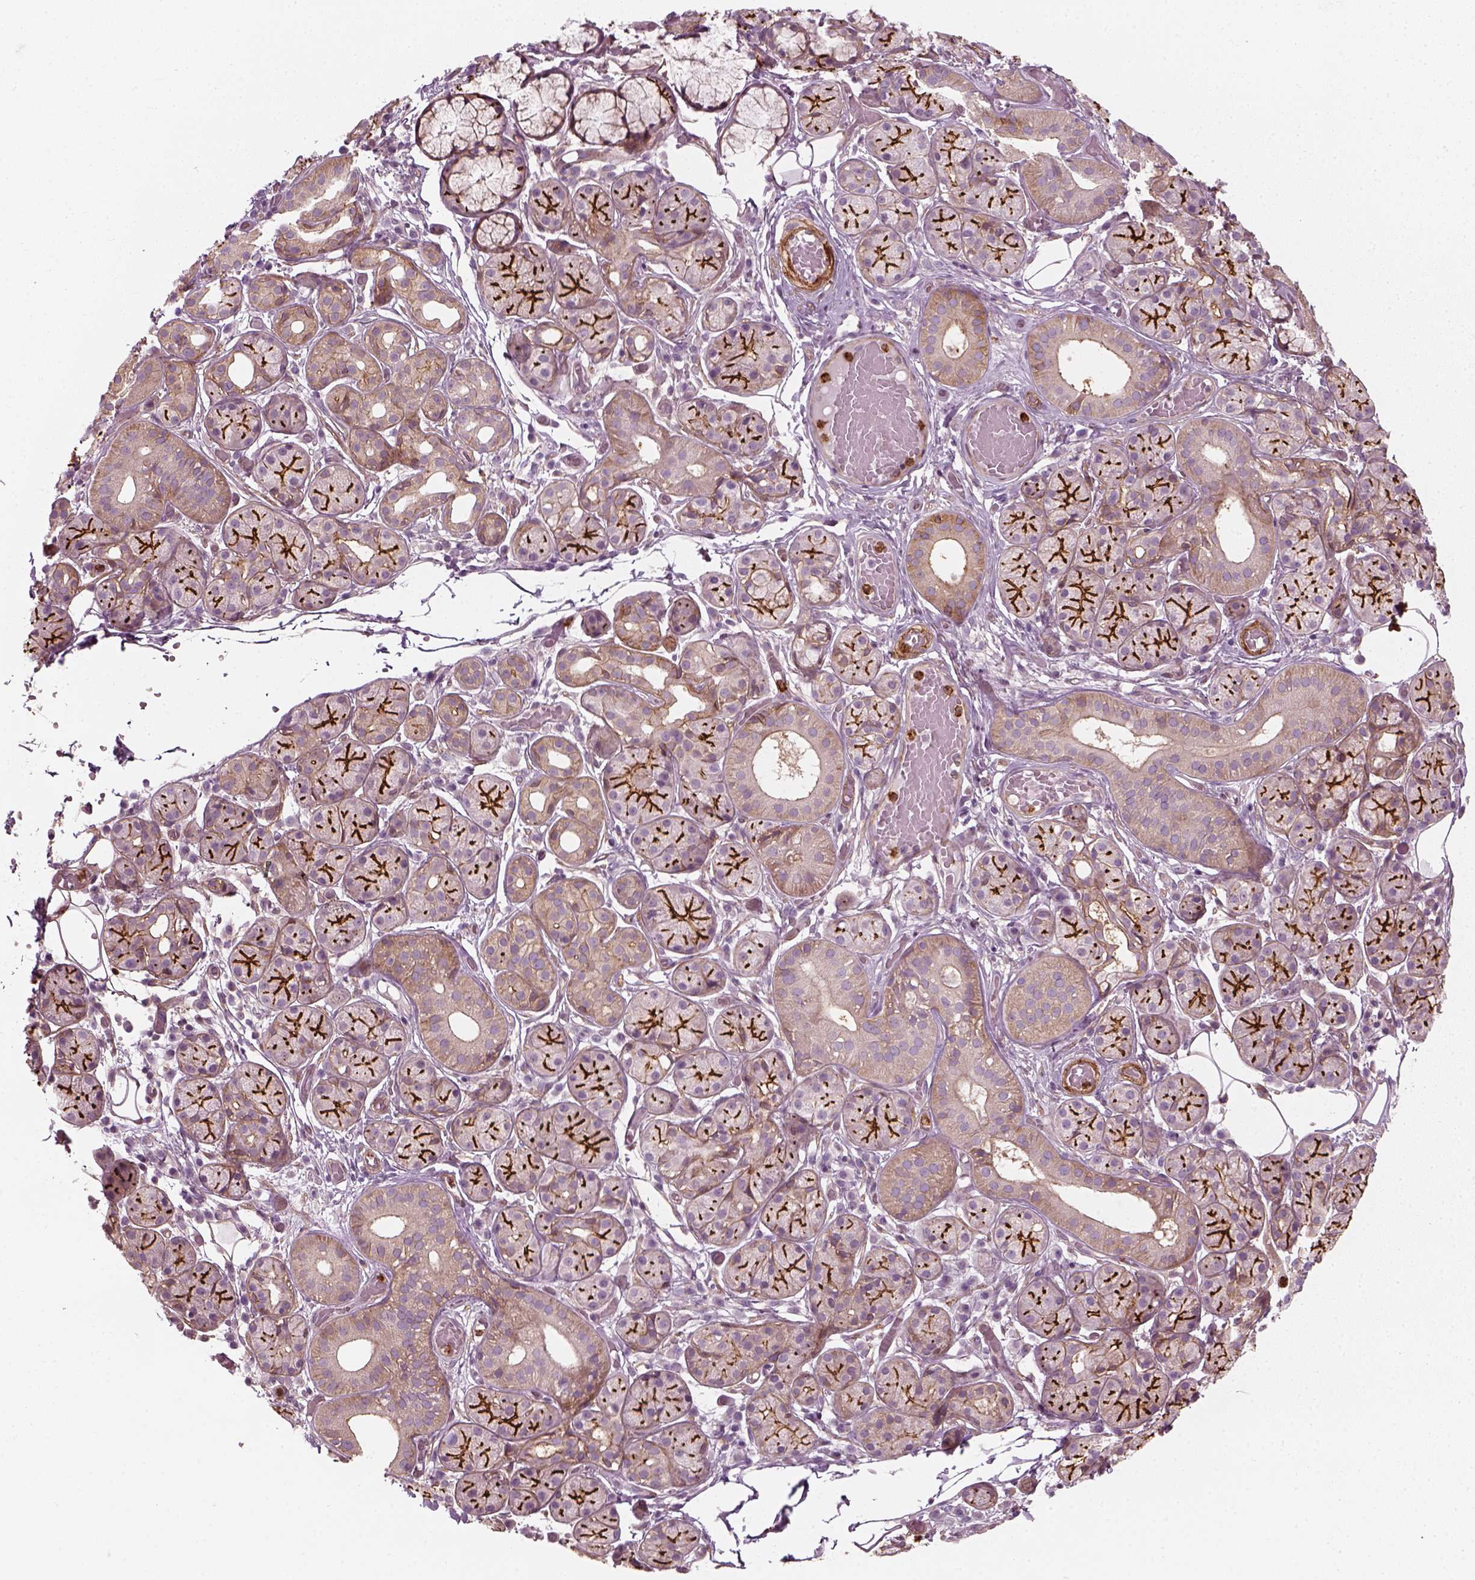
{"staining": {"intensity": "strong", "quantity": "25%-75%", "location": "cytoplasmic/membranous"}, "tissue": "salivary gland", "cell_type": "Glandular cells", "image_type": "normal", "snomed": [{"axis": "morphology", "description": "Normal tissue, NOS"}, {"axis": "topography", "description": "Salivary gland"}, {"axis": "topography", "description": "Peripheral nerve tissue"}], "caption": "Strong cytoplasmic/membranous expression for a protein is appreciated in about 25%-75% of glandular cells of normal salivary gland using IHC.", "gene": "NPTN", "patient": {"sex": "male", "age": 71}}